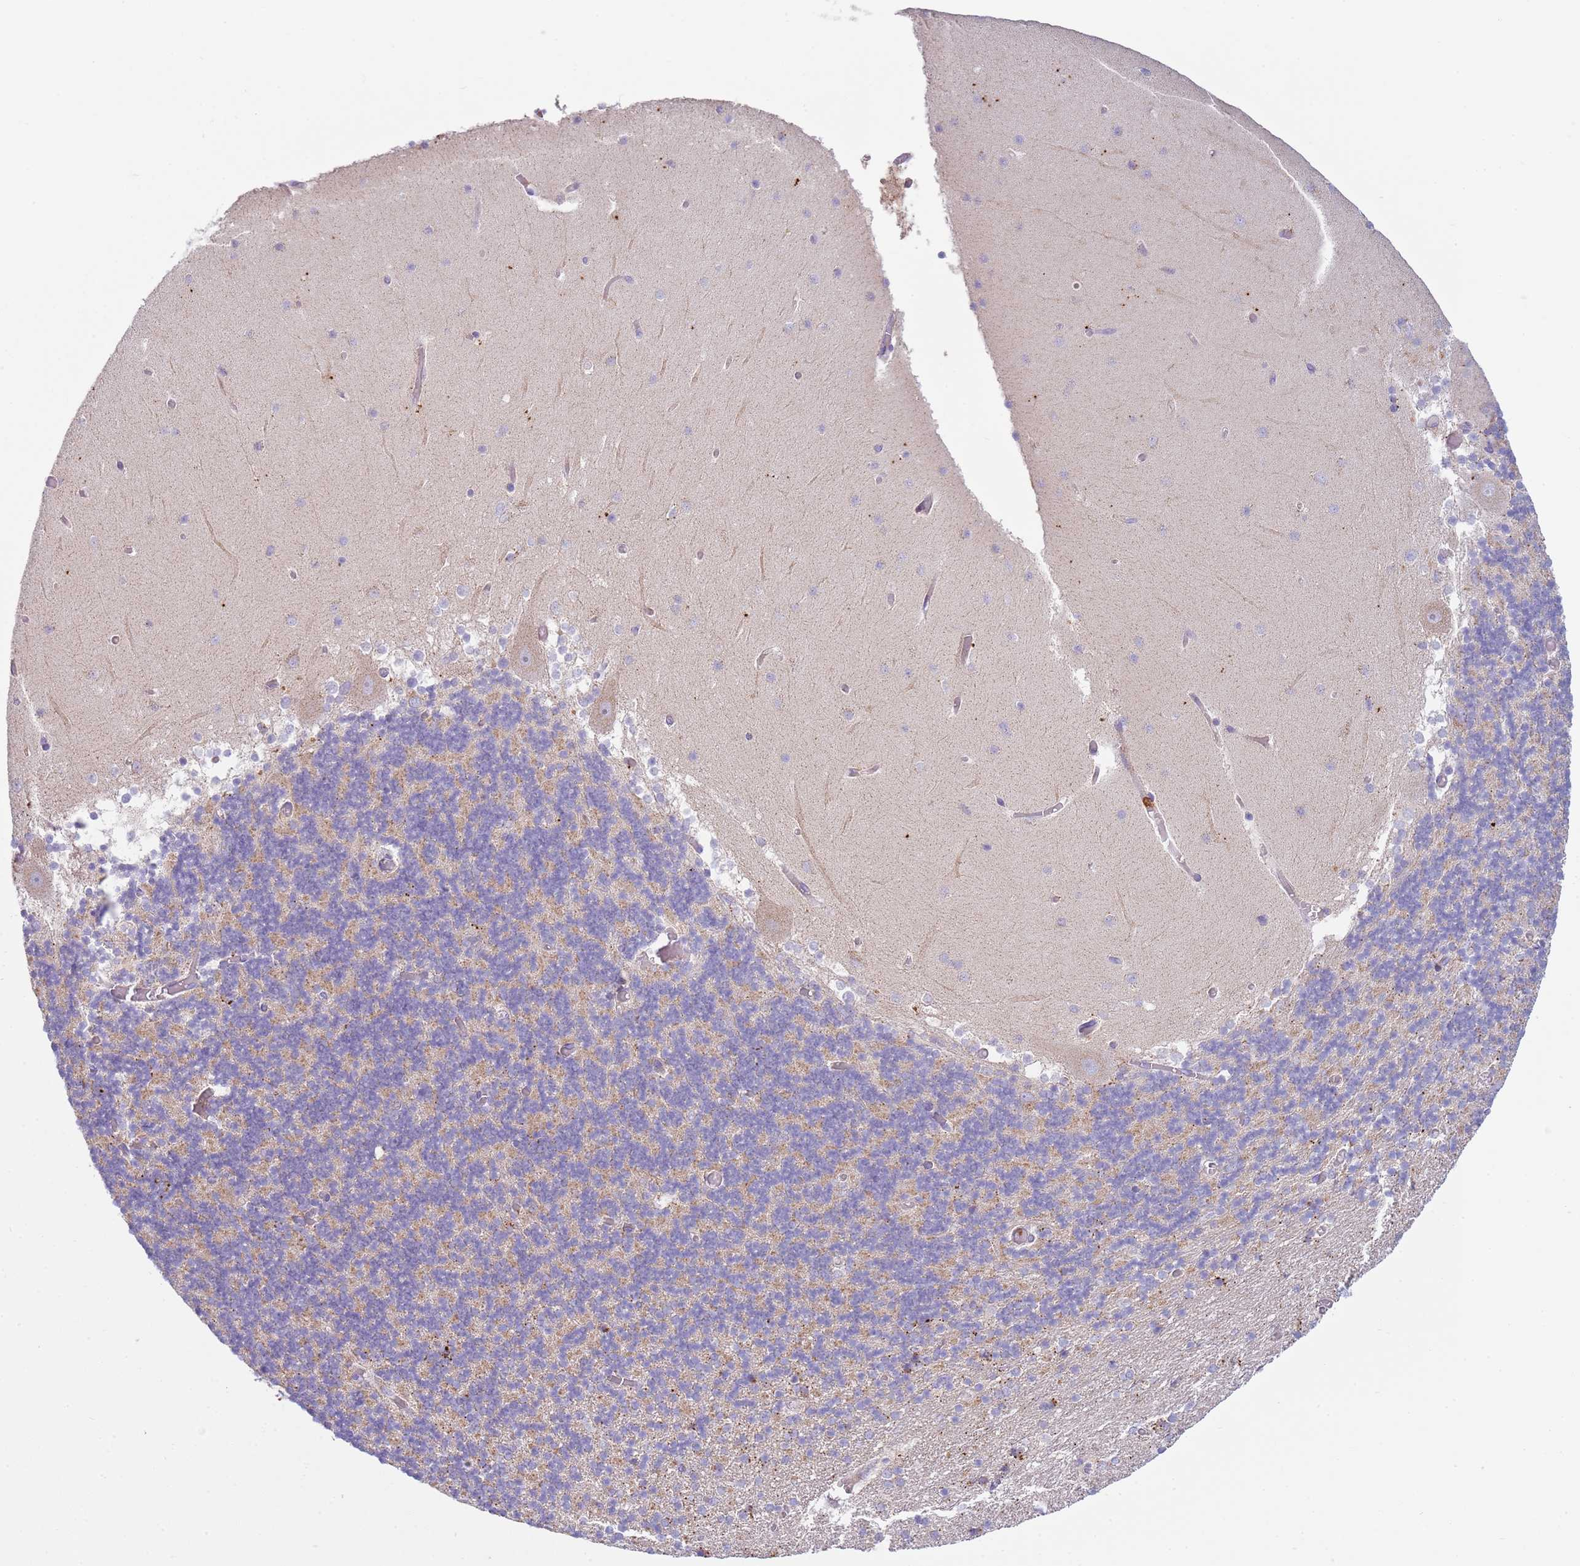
{"staining": {"intensity": "weak", "quantity": "25%-75%", "location": "cytoplasmic/membranous"}, "tissue": "cerebellum", "cell_type": "Cells in granular layer", "image_type": "normal", "snomed": [{"axis": "morphology", "description": "Normal tissue, NOS"}, {"axis": "topography", "description": "Cerebellum"}], "caption": "Protein staining shows weak cytoplasmic/membranous expression in about 25%-75% of cells in granular layer in benign cerebellum.", "gene": "TTPAL", "patient": {"sex": "female", "age": 28}}